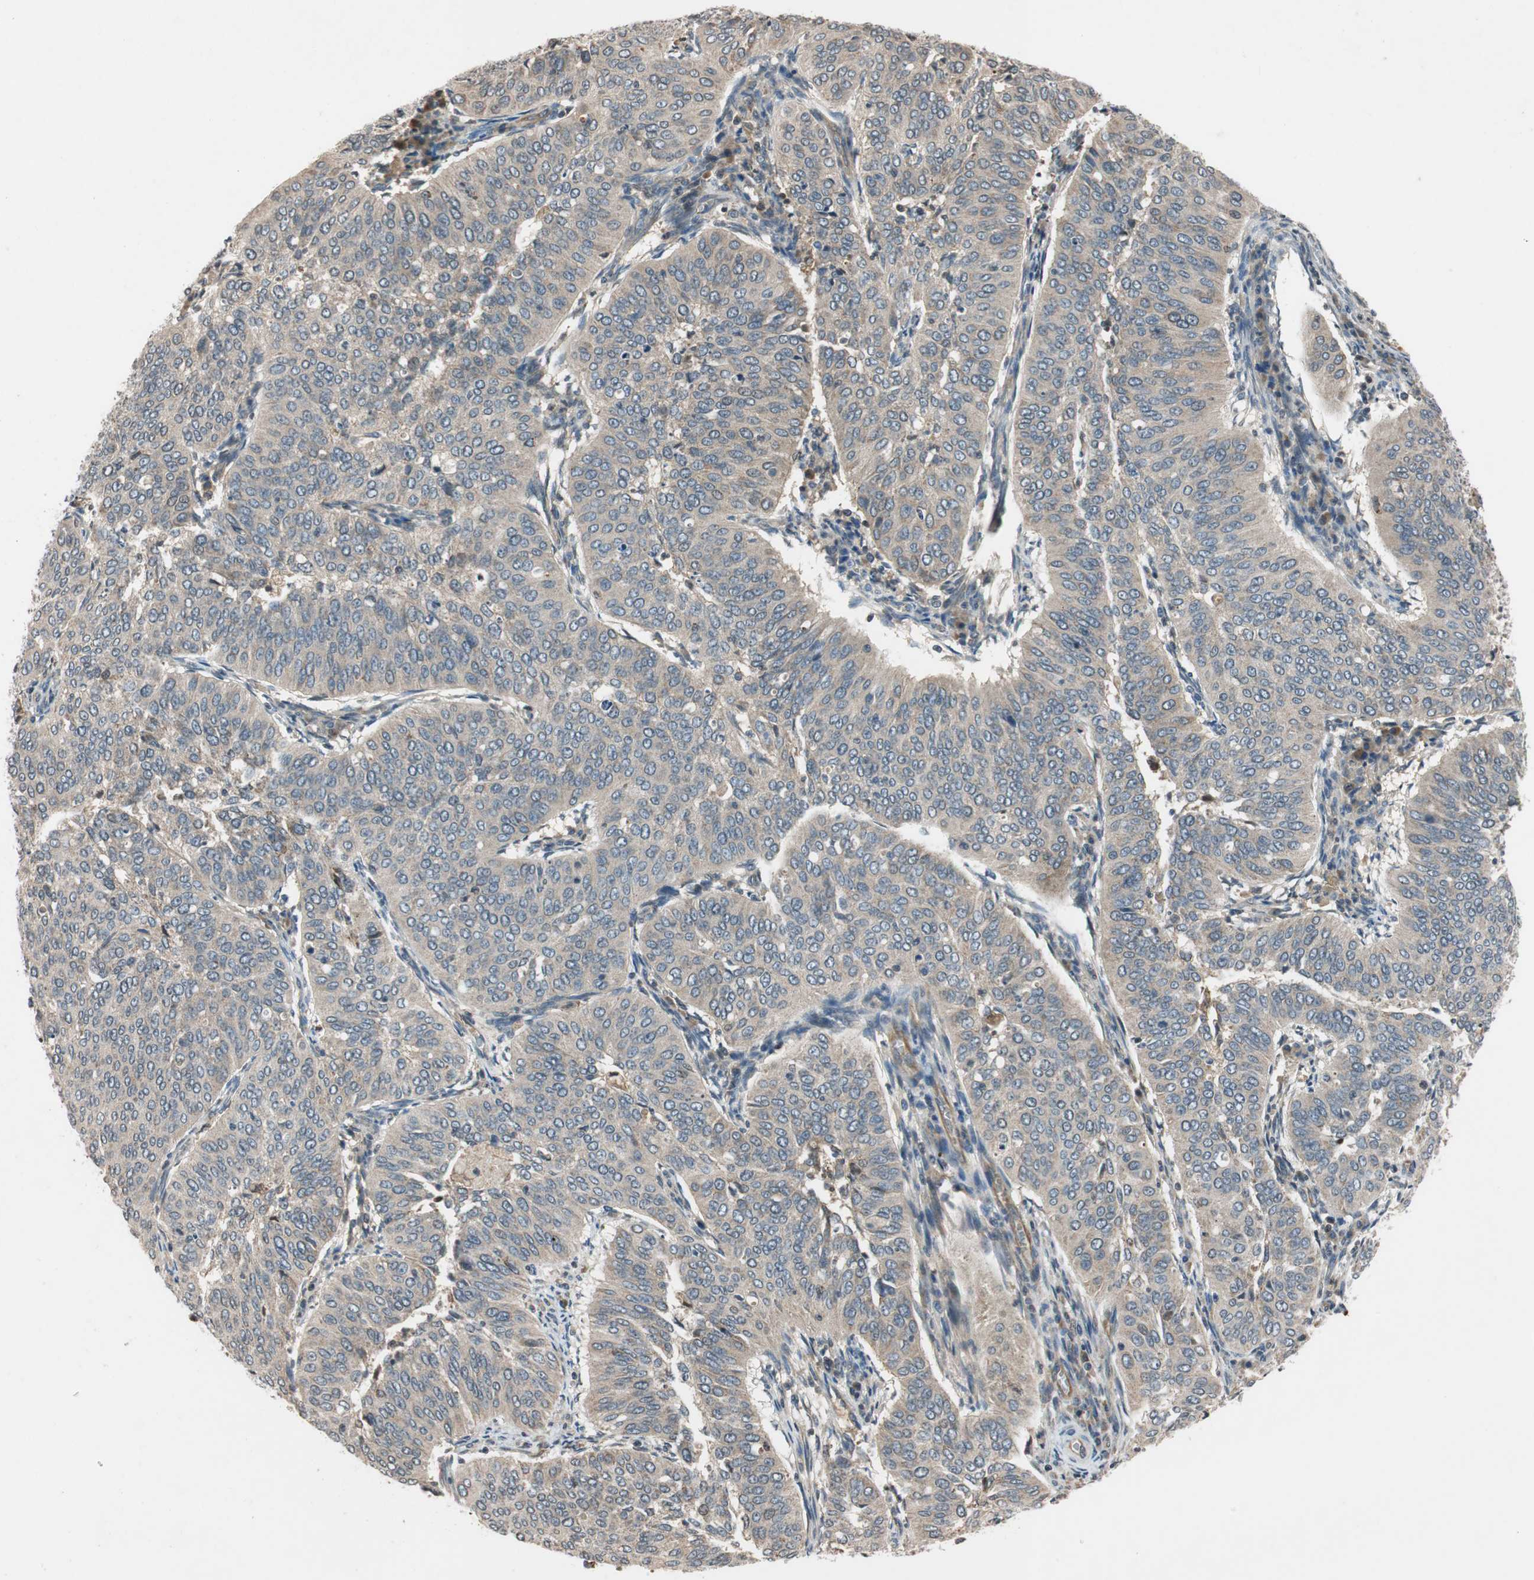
{"staining": {"intensity": "weak", "quantity": ">75%", "location": "cytoplasmic/membranous"}, "tissue": "cervical cancer", "cell_type": "Tumor cells", "image_type": "cancer", "snomed": [{"axis": "morphology", "description": "Normal tissue, NOS"}, {"axis": "morphology", "description": "Squamous cell carcinoma, NOS"}, {"axis": "topography", "description": "Cervix"}], "caption": "An IHC histopathology image of neoplastic tissue is shown. Protein staining in brown shows weak cytoplasmic/membranous positivity in cervical cancer (squamous cell carcinoma) within tumor cells.", "gene": "GCLM", "patient": {"sex": "female", "age": 39}}